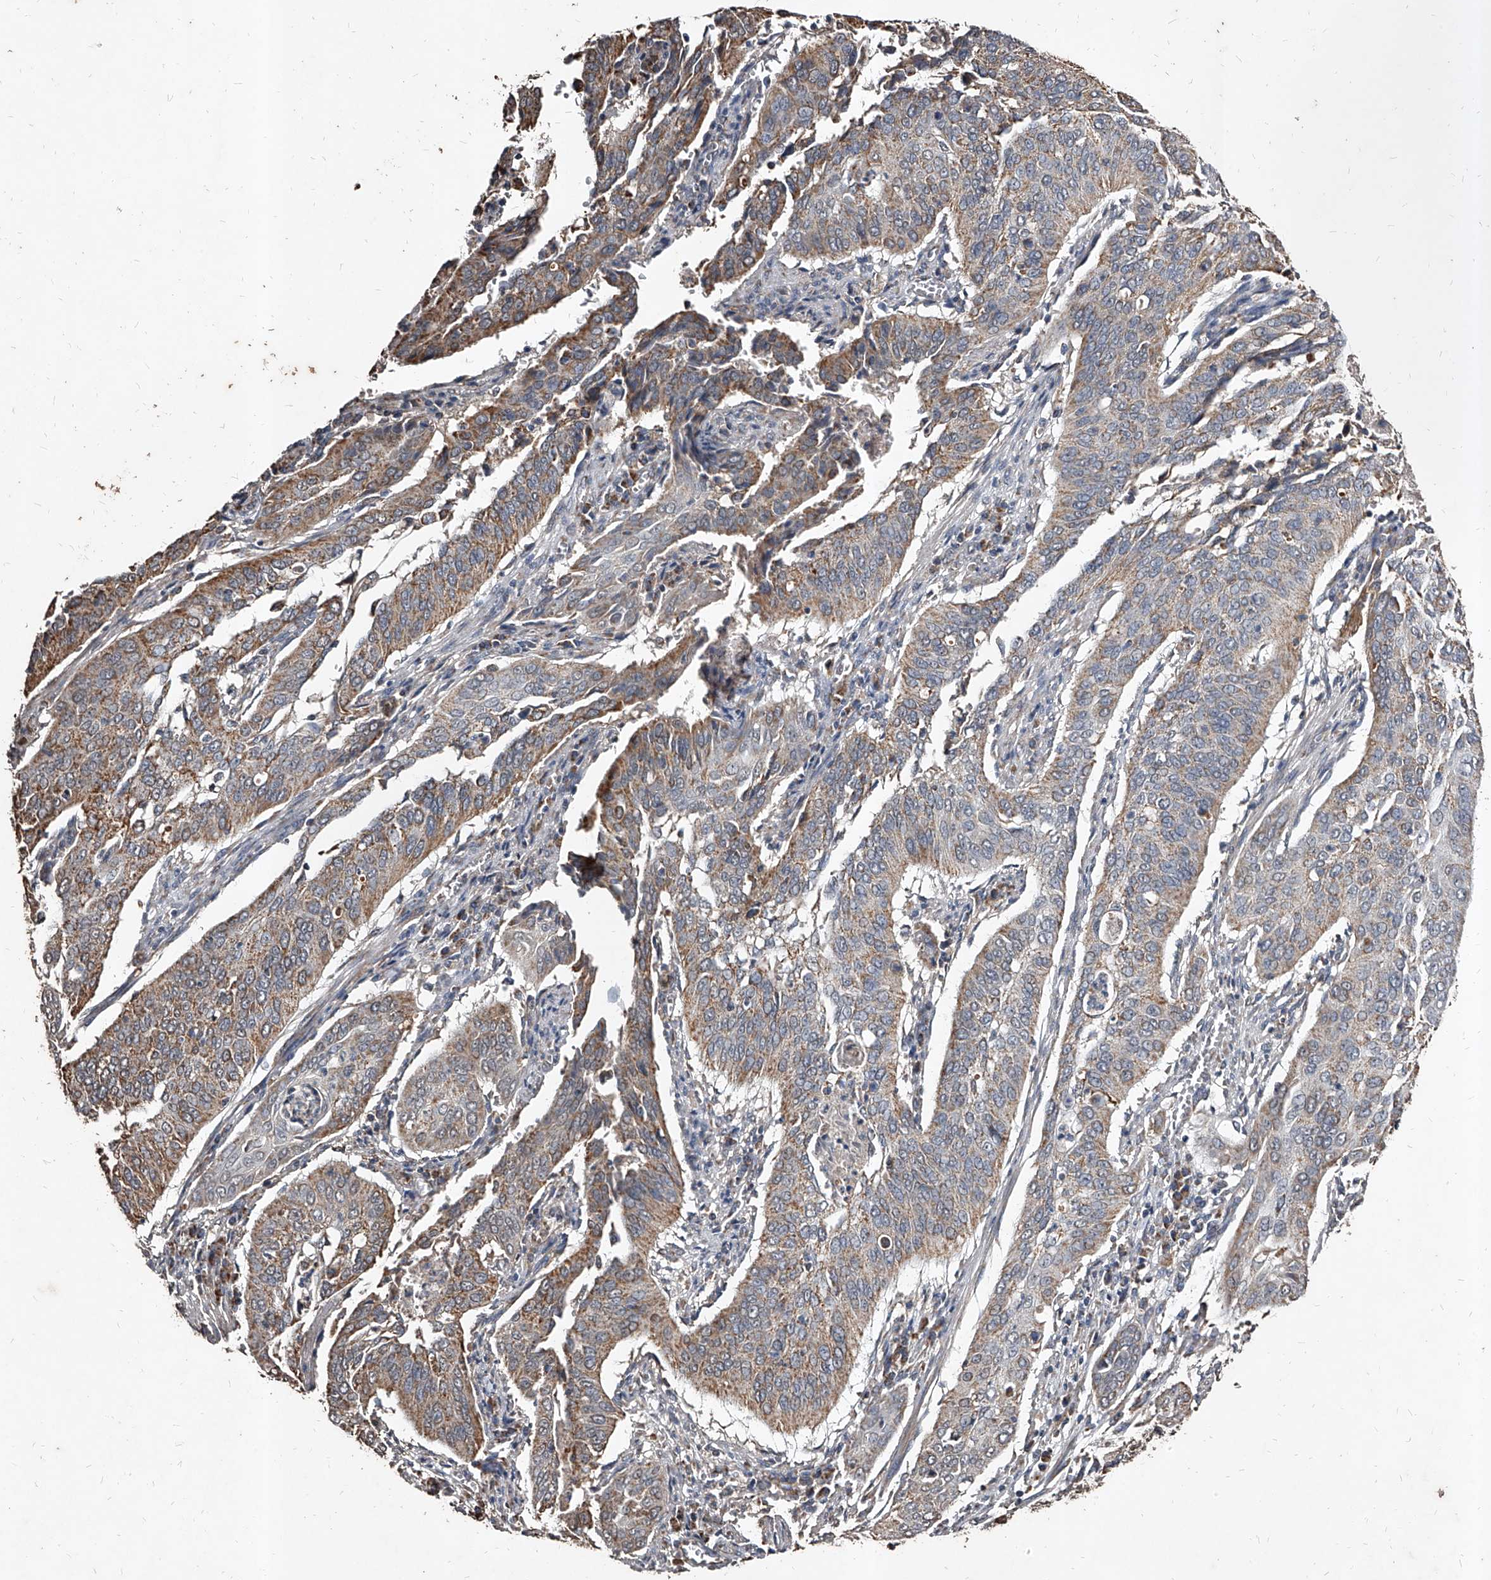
{"staining": {"intensity": "weak", "quantity": "25%-75%", "location": "cytoplasmic/membranous"}, "tissue": "cervical cancer", "cell_type": "Tumor cells", "image_type": "cancer", "snomed": [{"axis": "morphology", "description": "Squamous cell carcinoma, NOS"}, {"axis": "topography", "description": "Cervix"}], "caption": "Weak cytoplasmic/membranous expression for a protein is seen in about 25%-75% of tumor cells of cervical cancer (squamous cell carcinoma) using IHC.", "gene": "GPR183", "patient": {"sex": "female", "age": 39}}